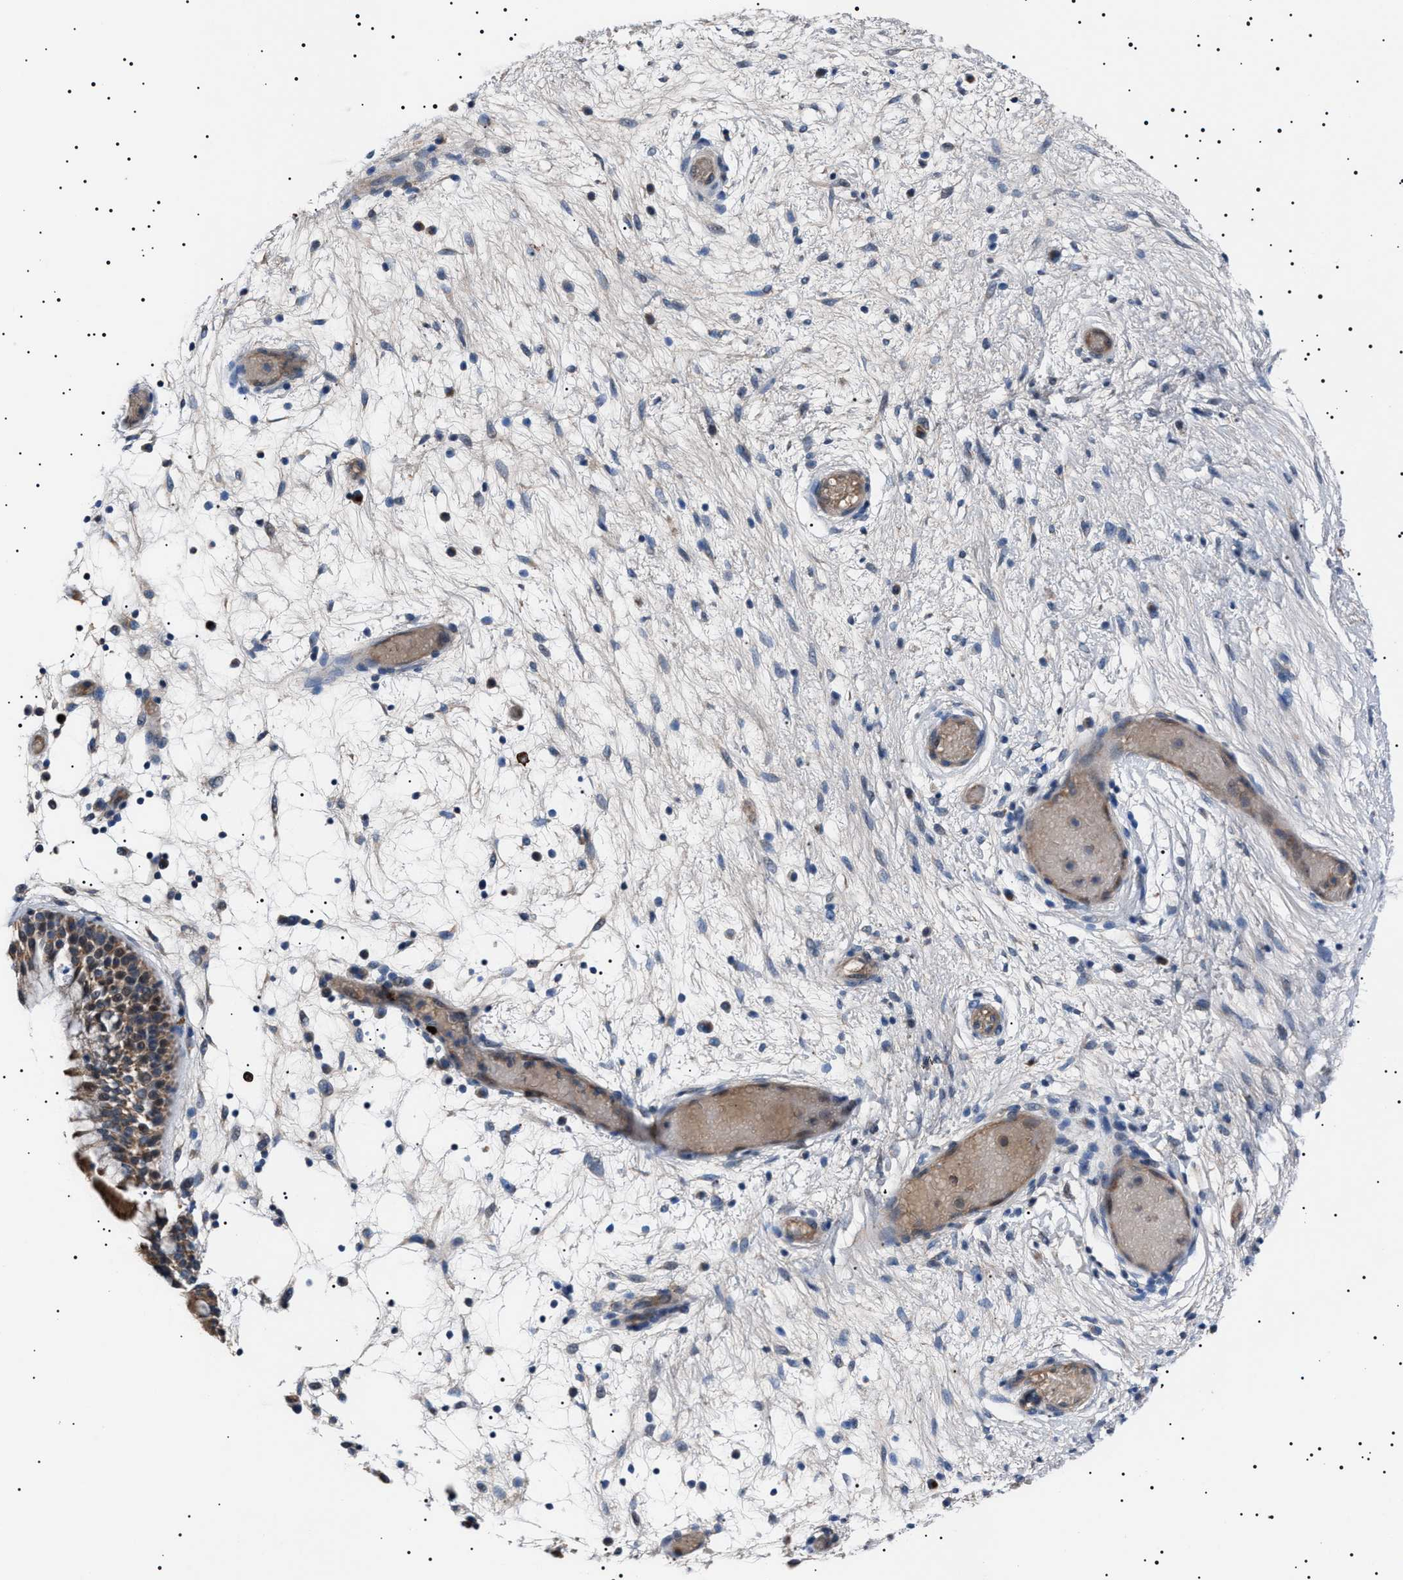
{"staining": {"intensity": "moderate", "quantity": ">75%", "location": "cytoplasmic/membranous,nuclear"}, "tissue": "nasopharynx", "cell_type": "Respiratory epithelial cells", "image_type": "normal", "snomed": [{"axis": "morphology", "description": "Normal tissue, NOS"}, {"axis": "morphology", "description": "Inflammation, NOS"}, {"axis": "topography", "description": "Nasopharynx"}], "caption": "Approximately >75% of respiratory epithelial cells in benign nasopharynx display moderate cytoplasmic/membranous,nuclear protein staining as visualized by brown immunohistochemical staining.", "gene": "PTRH1", "patient": {"sex": "male", "age": 48}}